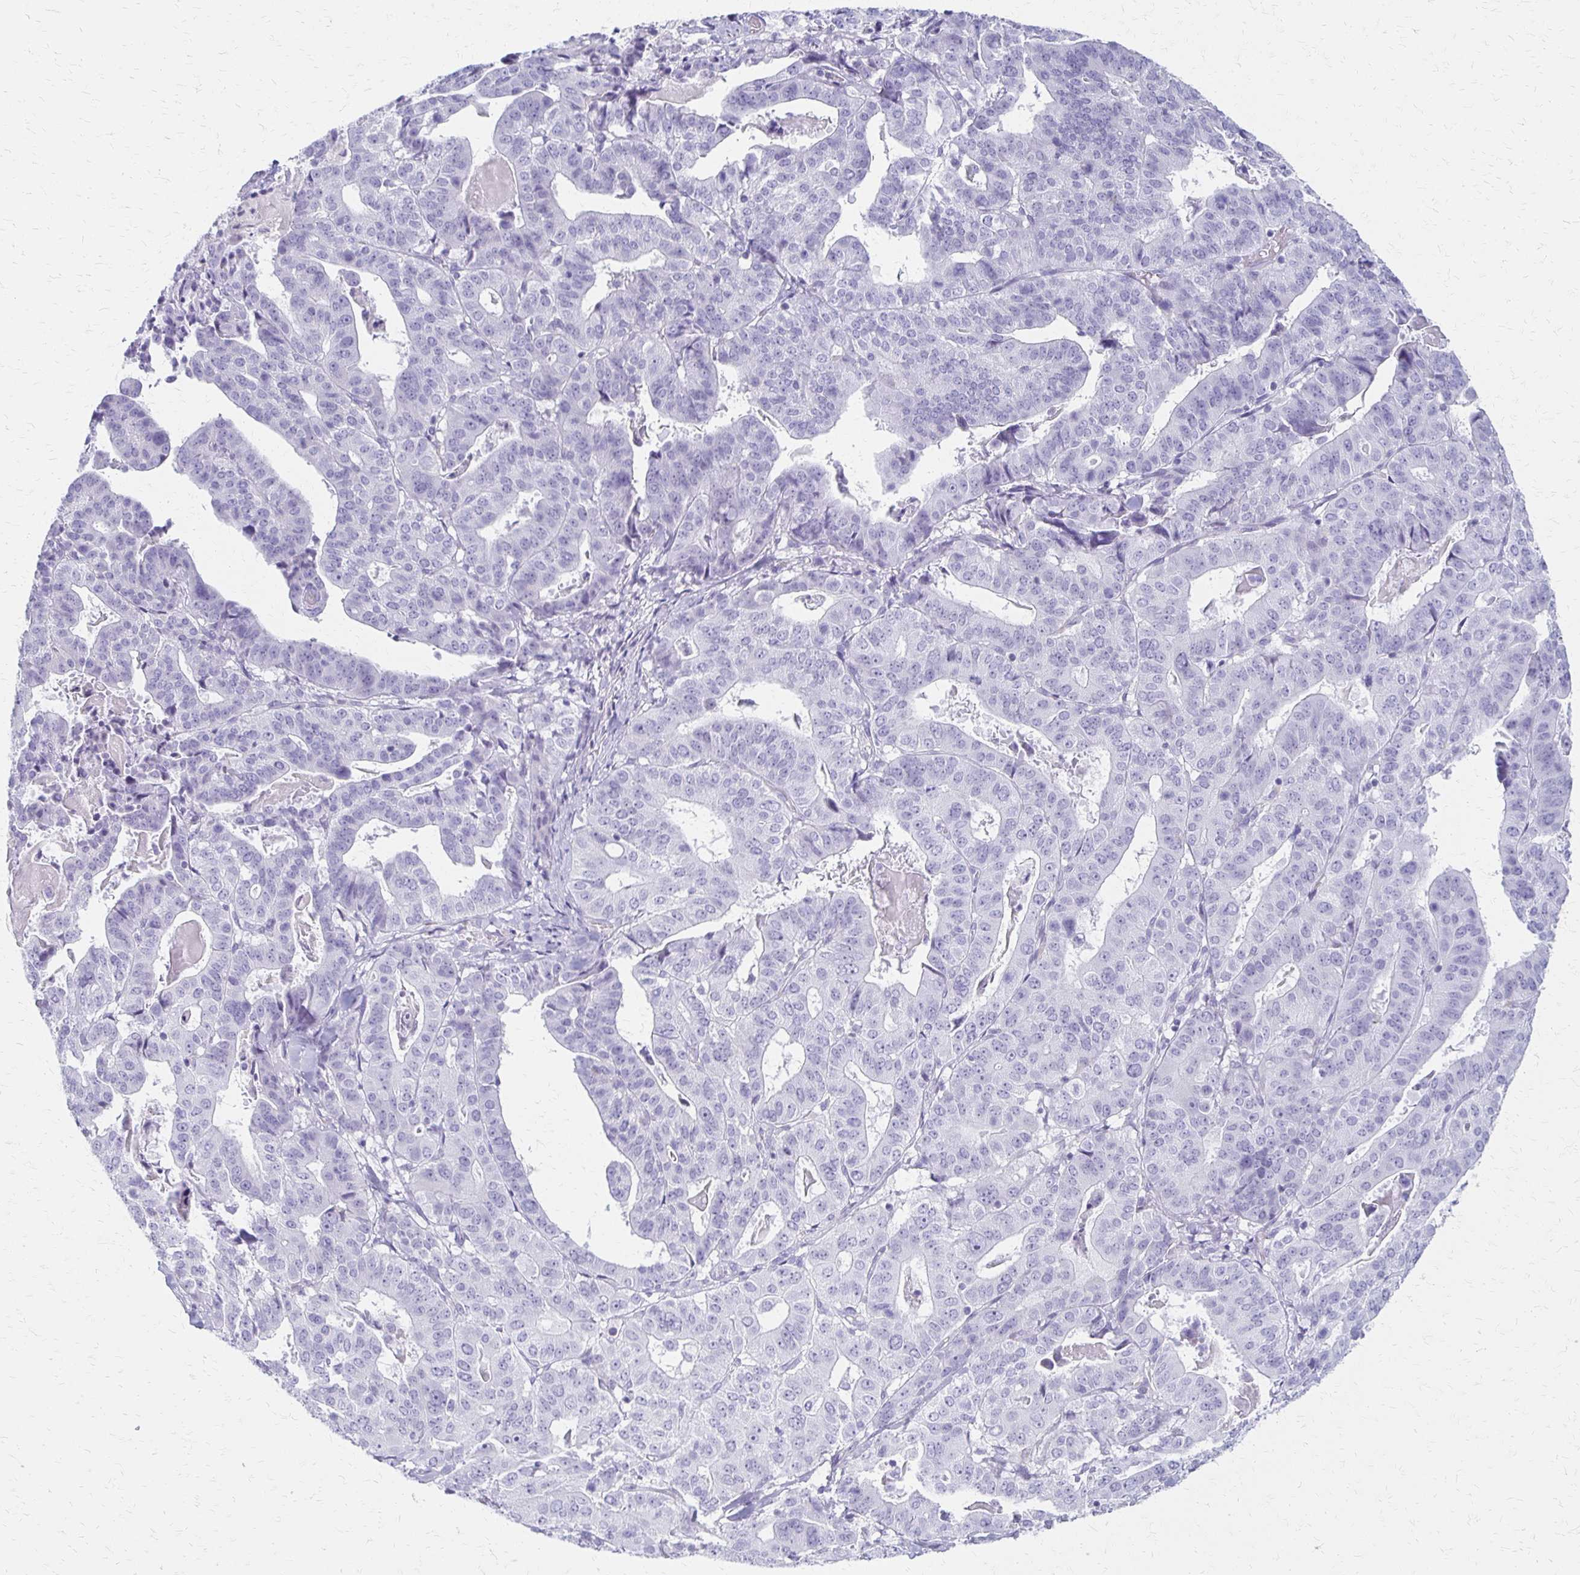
{"staining": {"intensity": "negative", "quantity": "none", "location": "none"}, "tissue": "stomach cancer", "cell_type": "Tumor cells", "image_type": "cancer", "snomed": [{"axis": "morphology", "description": "Adenocarcinoma, NOS"}, {"axis": "topography", "description": "Stomach"}], "caption": "Adenocarcinoma (stomach) was stained to show a protein in brown. There is no significant staining in tumor cells.", "gene": "IVL", "patient": {"sex": "male", "age": 48}}